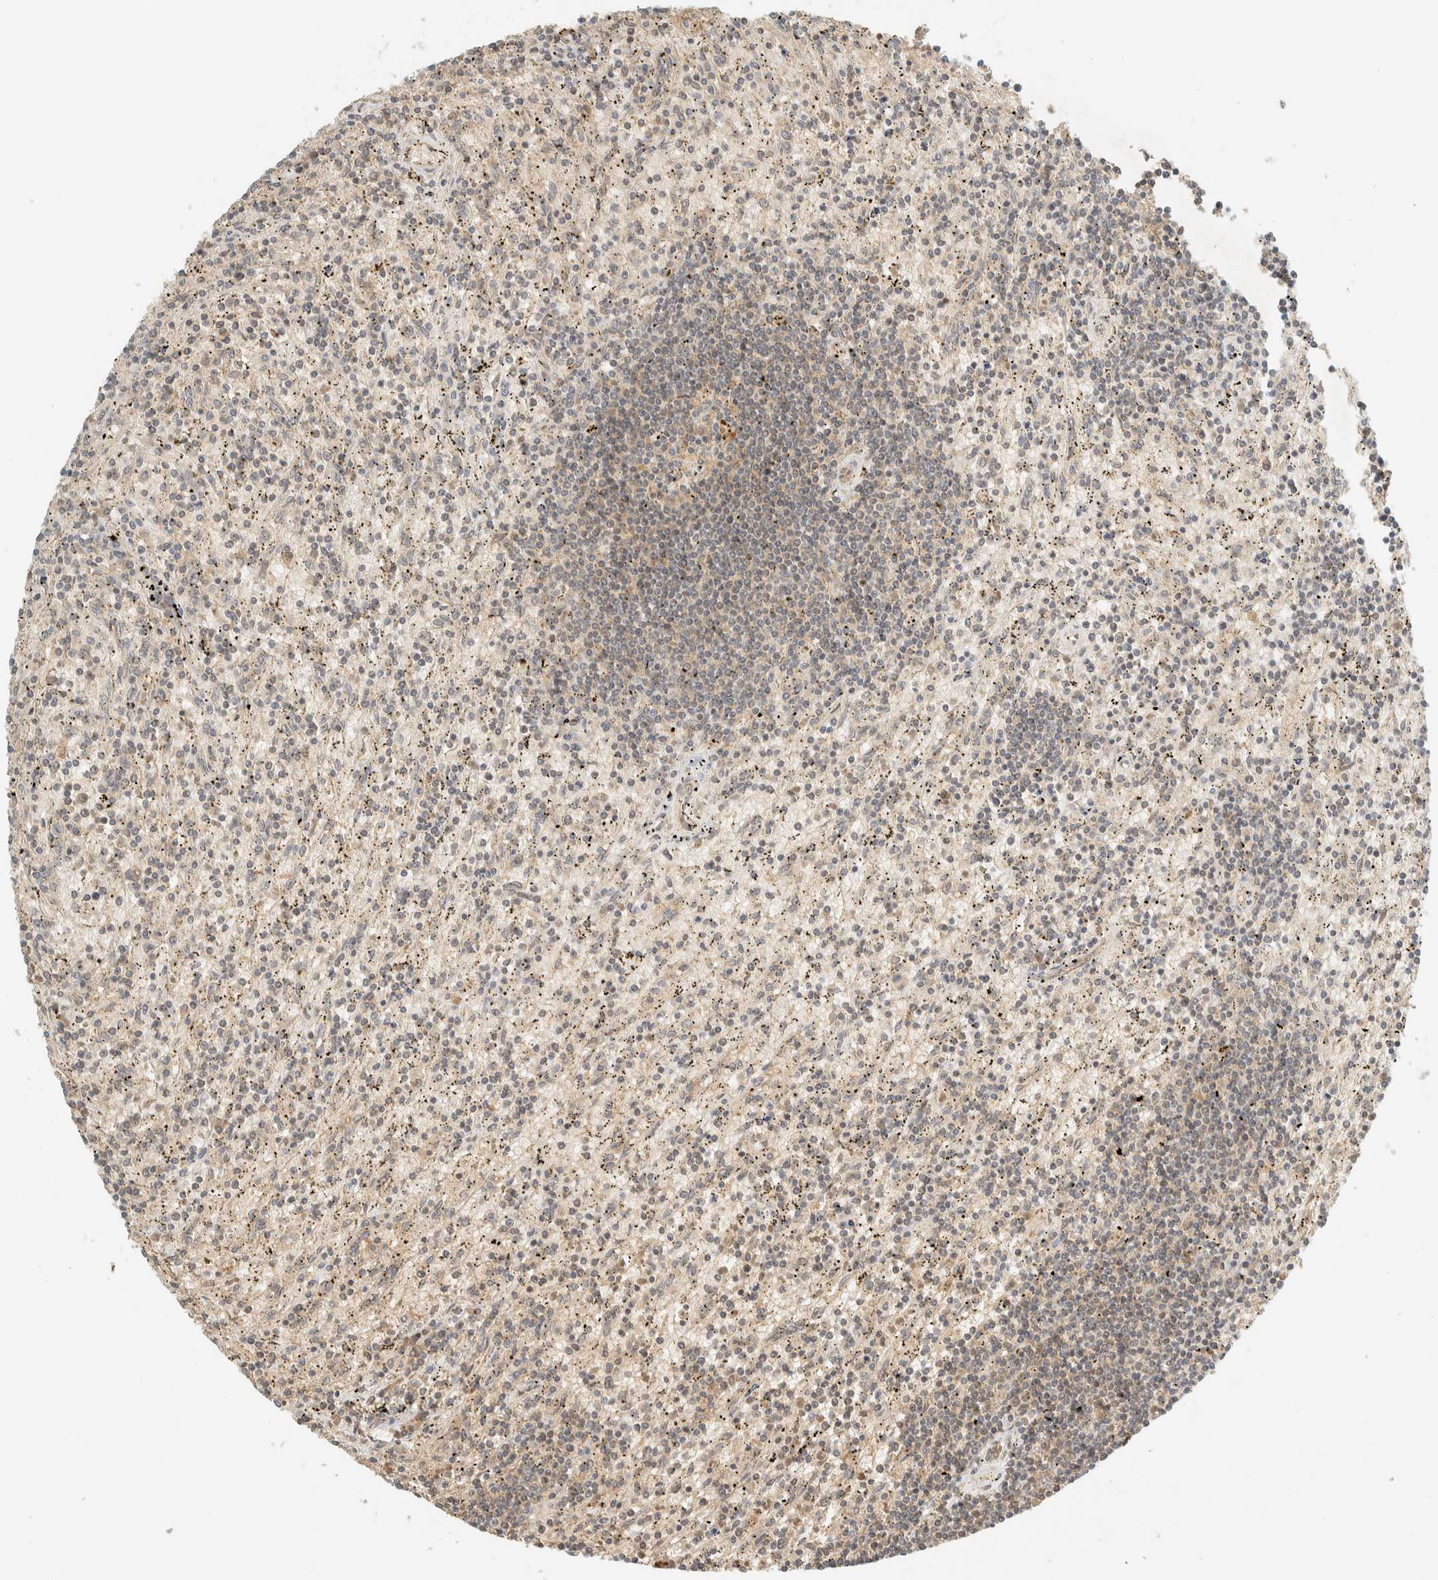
{"staining": {"intensity": "weak", "quantity": "25%-75%", "location": "cytoplasmic/membranous"}, "tissue": "lymphoma", "cell_type": "Tumor cells", "image_type": "cancer", "snomed": [{"axis": "morphology", "description": "Malignant lymphoma, non-Hodgkin's type, Low grade"}, {"axis": "topography", "description": "Spleen"}], "caption": "Immunohistochemical staining of human low-grade malignant lymphoma, non-Hodgkin's type shows low levels of weak cytoplasmic/membranous positivity in approximately 25%-75% of tumor cells.", "gene": "KIFAP3", "patient": {"sex": "male", "age": 76}}